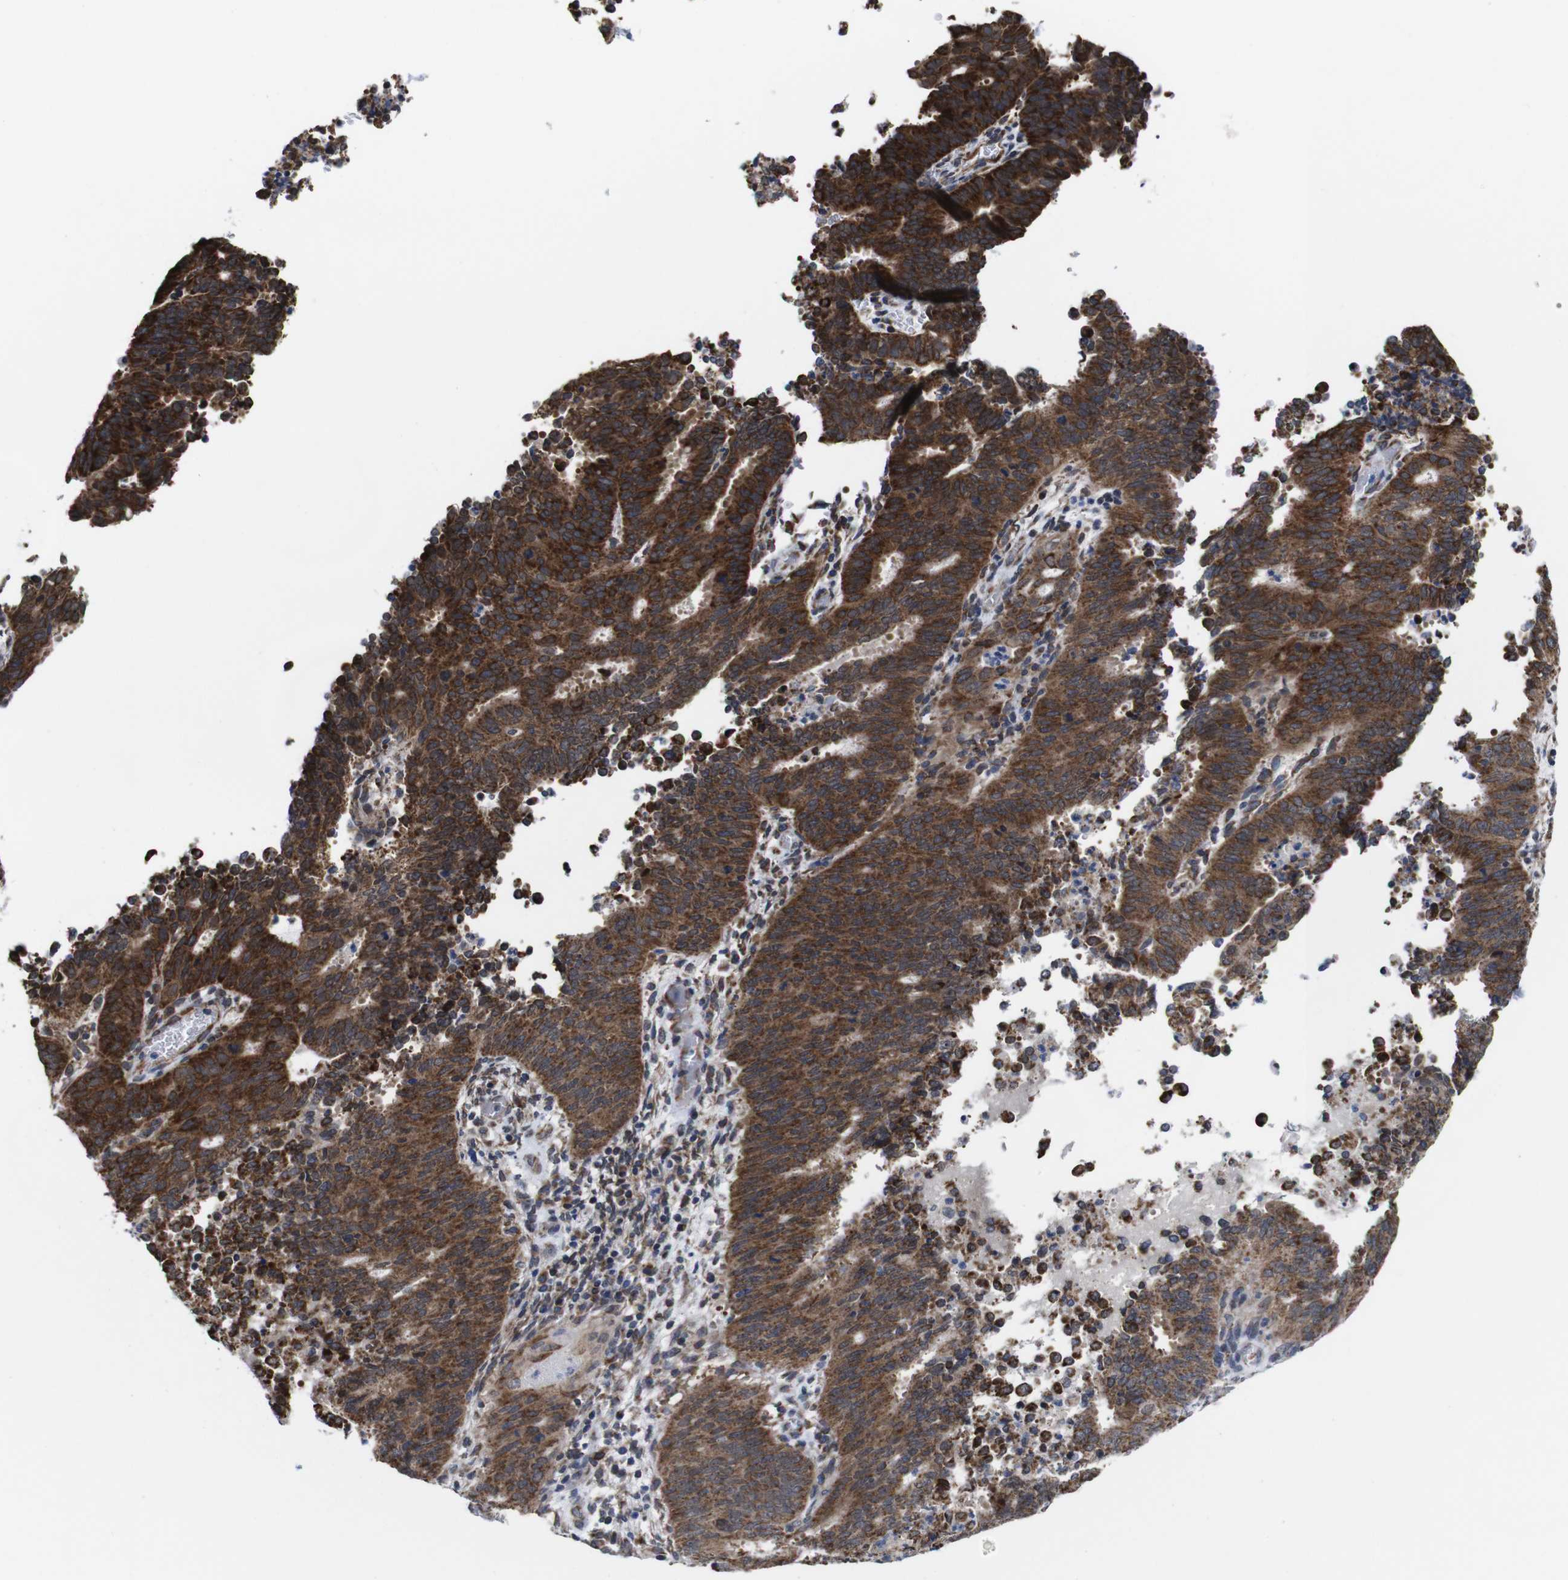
{"staining": {"intensity": "strong", "quantity": ">75%", "location": "cytoplasmic/membranous"}, "tissue": "cervical cancer", "cell_type": "Tumor cells", "image_type": "cancer", "snomed": [{"axis": "morphology", "description": "Adenocarcinoma, NOS"}, {"axis": "topography", "description": "Cervix"}], "caption": "Tumor cells exhibit high levels of strong cytoplasmic/membranous staining in about >75% of cells in human cervical cancer (adenocarcinoma). (IHC, brightfield microscopy, high magnification).", "gene": "C17orf80", "patient": {"sex": "female", "age": 44}}